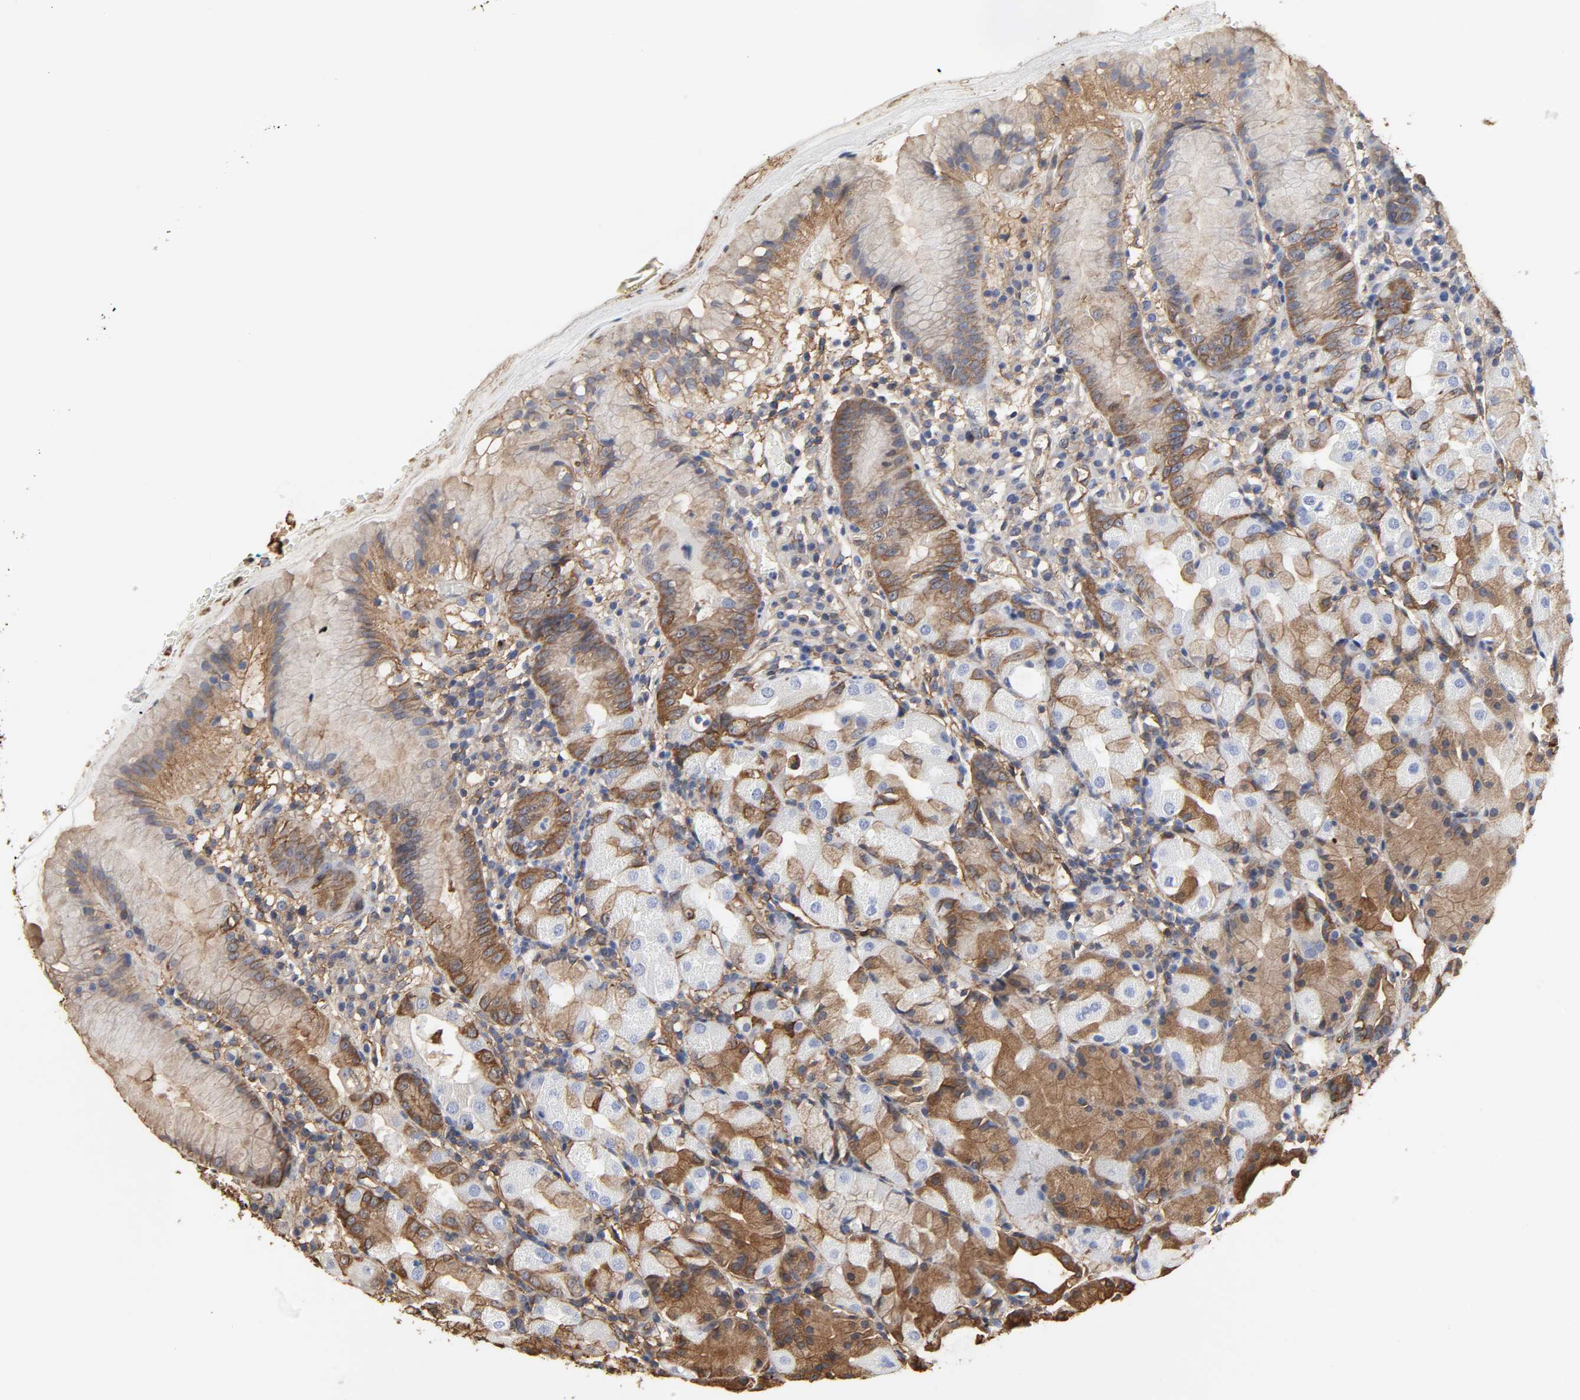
{"staining": {"intensity": "moderate", "quantity": "25%-75%", "location": "cytoplasmic/membranous"}, "tissue": "stomach", "cell_type": "Glandular cells", "image_type": "normal", "snomed": [{"axis": "morphology", "description": "Normal tissue, NOS"}, {"axis": "topography", "description": "Stomach"}, {"axis": "topography", "description": "Stomach, lower"}], "caption": "The immunohistochemical stain shows moderate cytoplasmic/membranous staining in glandular cells of unremarkable stomach.", "gene": "ANXA2", "patient": {"sex": "female", "age": 75}}